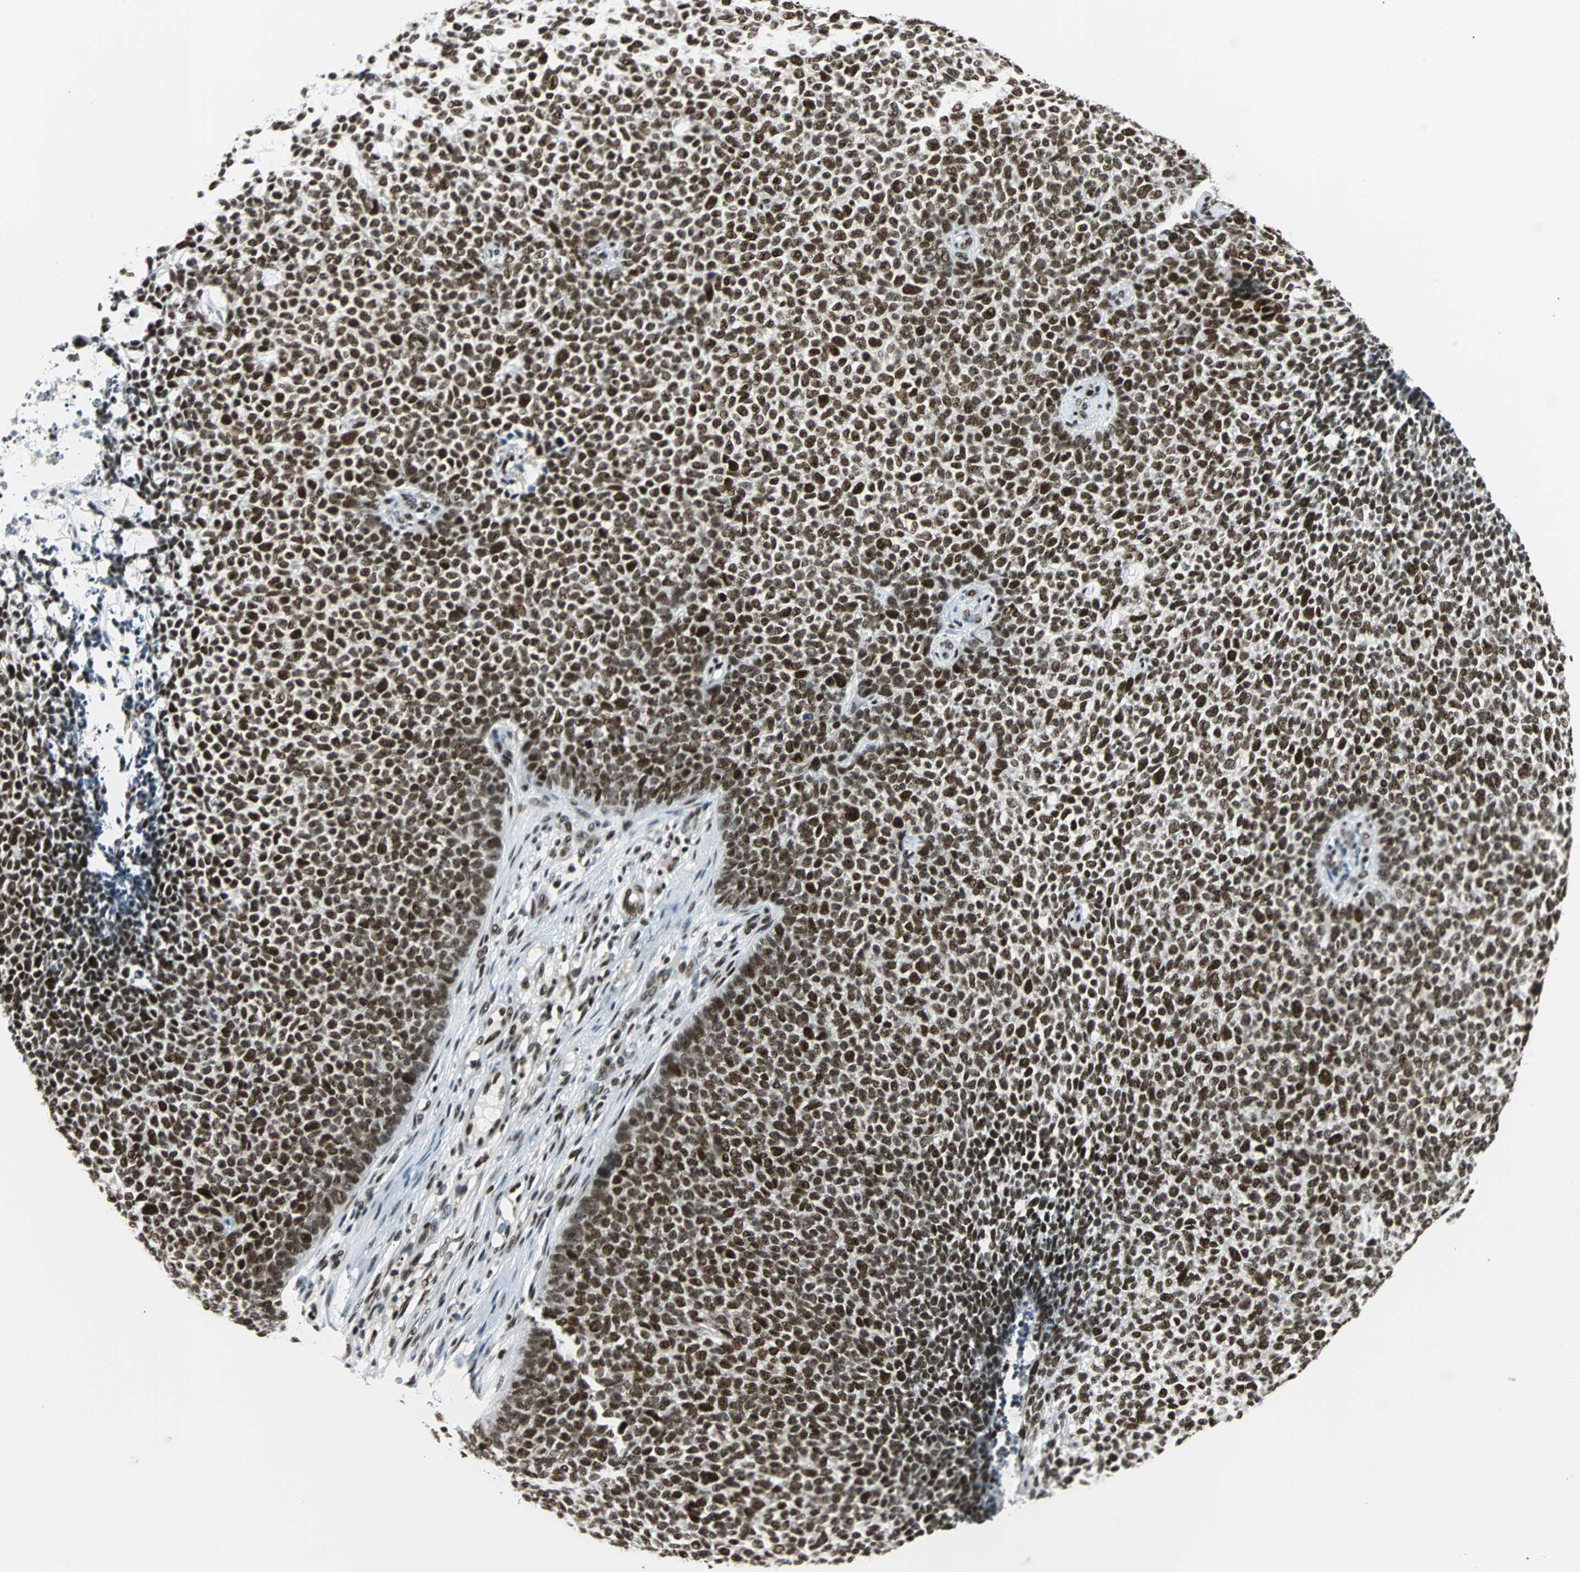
{"staining": {"intensity": "strong", "quantity": ">75%", "location": "nuclear"}, "tissue": "skin cancer", "cell_type": "Tumor cells", "image_type": "cancer", "snomed": [{"axis": "morphology", "description": "Basal cell carcinoma"}, {"axis": "topography", "description": "Skin"}], "caption": "IHC photomicrograph of skin basal cell carcinoma stained for a protein (brown), which displays high levels of strong nuclear positivity in approximately >75% of tumor cells.", "gene": "XRCC4", "patient": {"sex": "female", "age": 84}}